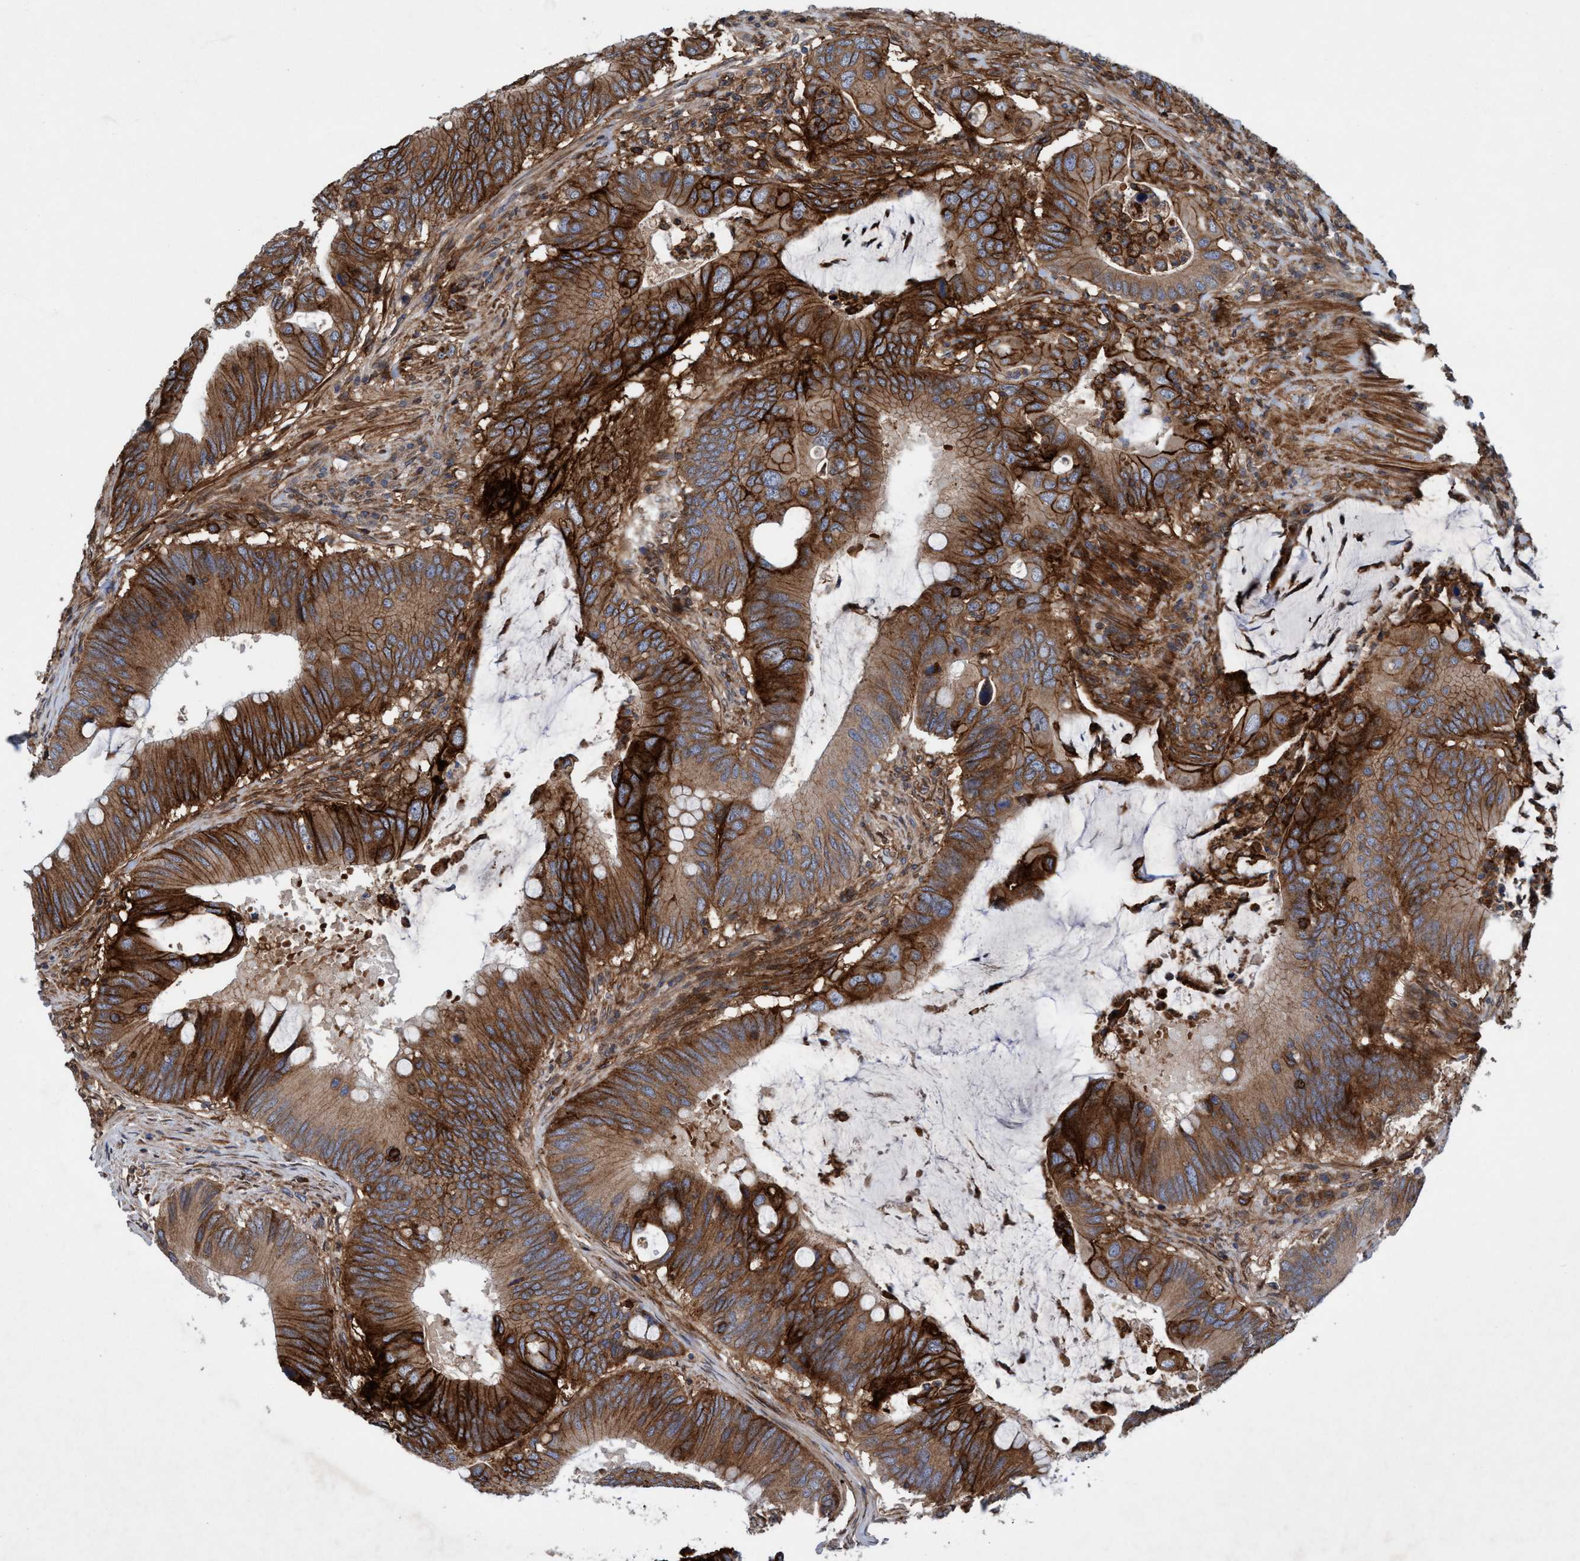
{"staining": {"intensity": "strong", "quantity": ">75%", "location": "cytoplasmic/membranous"}, "tissue": "colorectal cancer", "cell_type": "Tumor cells", "image_type": "cancer", "snomed": [{"axis": "morphology", "description": "Adenocarcinoma, NOS"}, {"axis": "topography", "description": "Colon"}], "caption": "Brown immunohistochemical staining in adenocarcinoma (colorectal) displays strong cytoplasmic/membranous staining in about >75% of tumor cells.", "gene": "SLC16A3", "patient": {"sex": "male", "age": 71}}